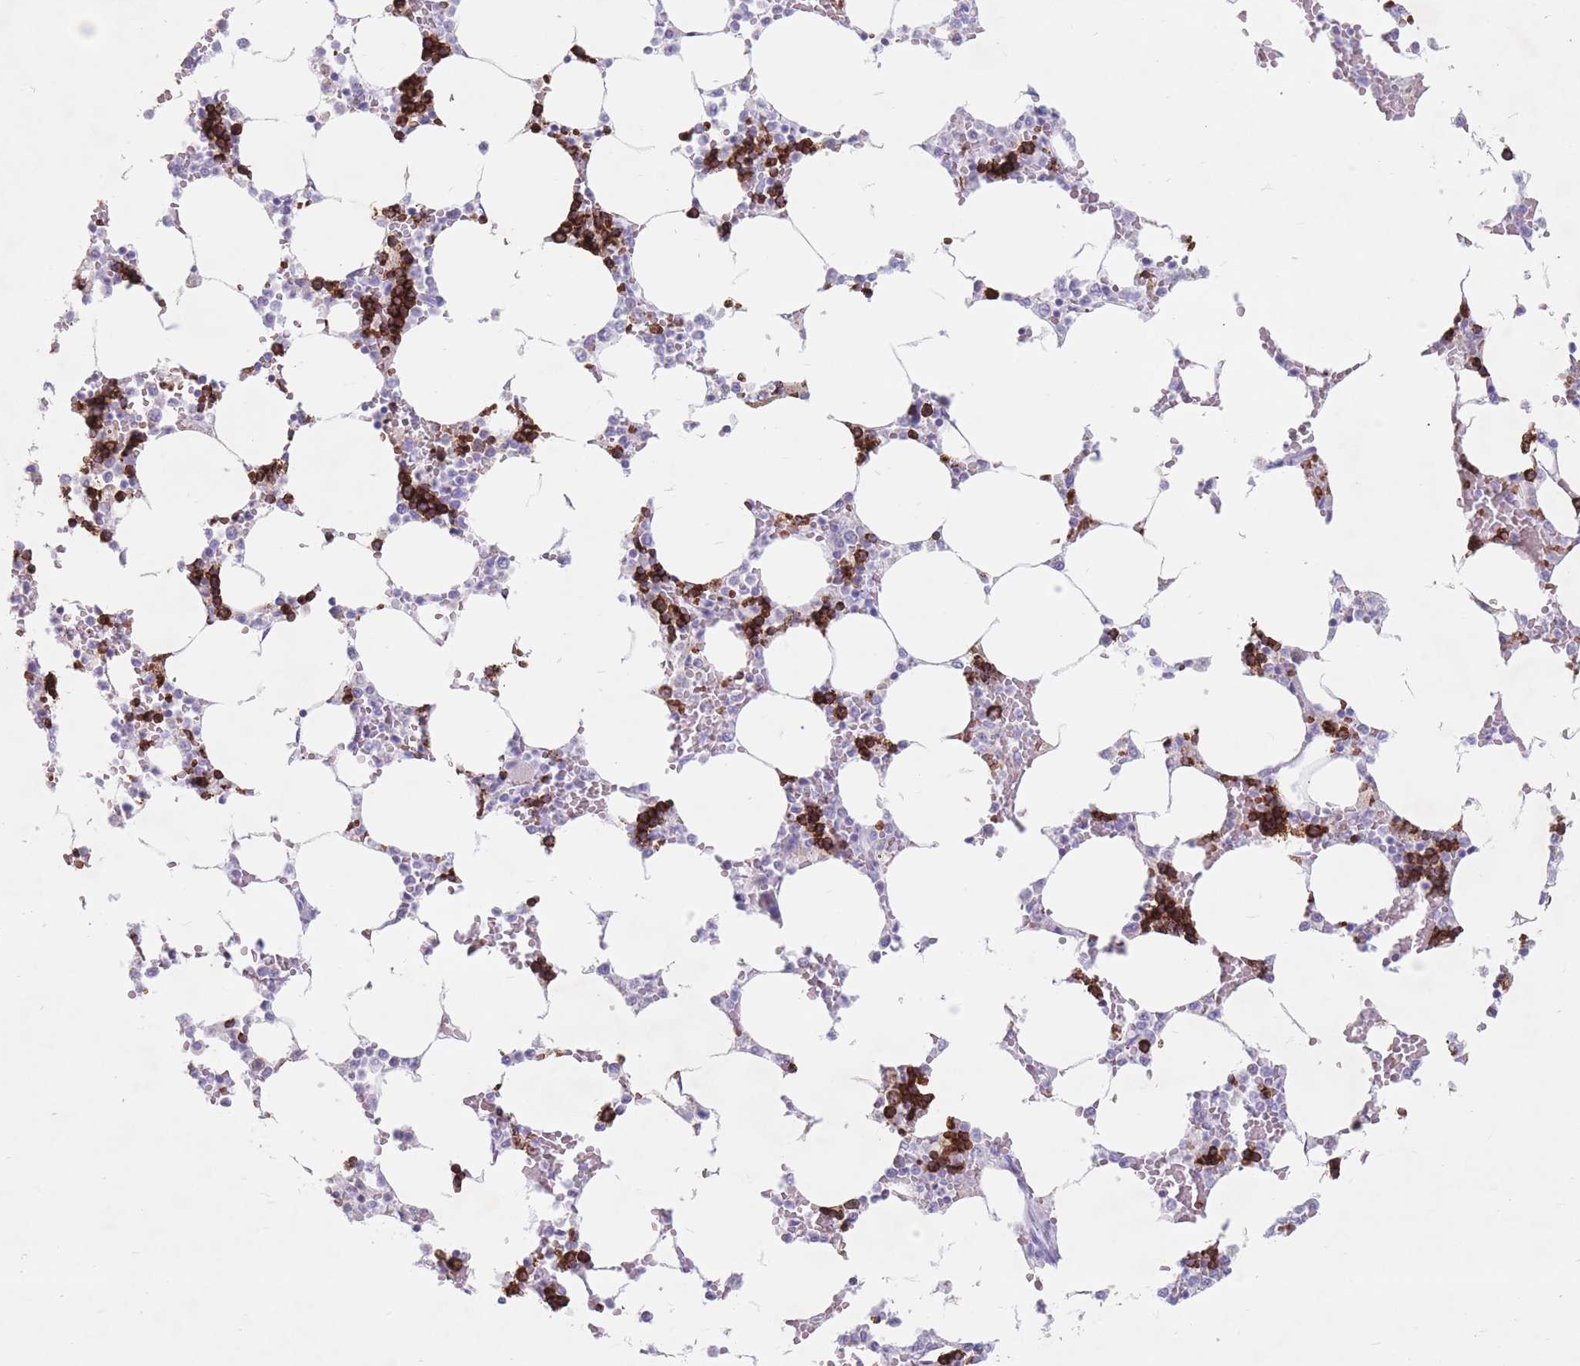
{"staining": {"intensity": "strong", "quantity": "25%-75%", "location": "cytoplasmic/membranous"}, "tissue": "bone marrow", "cell_type": "Hematopoietic cells", "image_type": "normal", "snomed": [{"axis": "morphology", "description": "Normal tissue, NOS"}, {"axis": "topography", "description": "Bone marrow"}], "caption": "Immunohistochemistry (IHC) image of normal bone marrow: bone marrow stained using IHC shows high levels of strong protein expression localized specifically in the cytoplasmic/membranous of hematopoietic cells, appearing as a cytoplasmic/membranous brown color.", "gene": "ST3GAL5", "patient": {"sex": "male", "age": 64}}